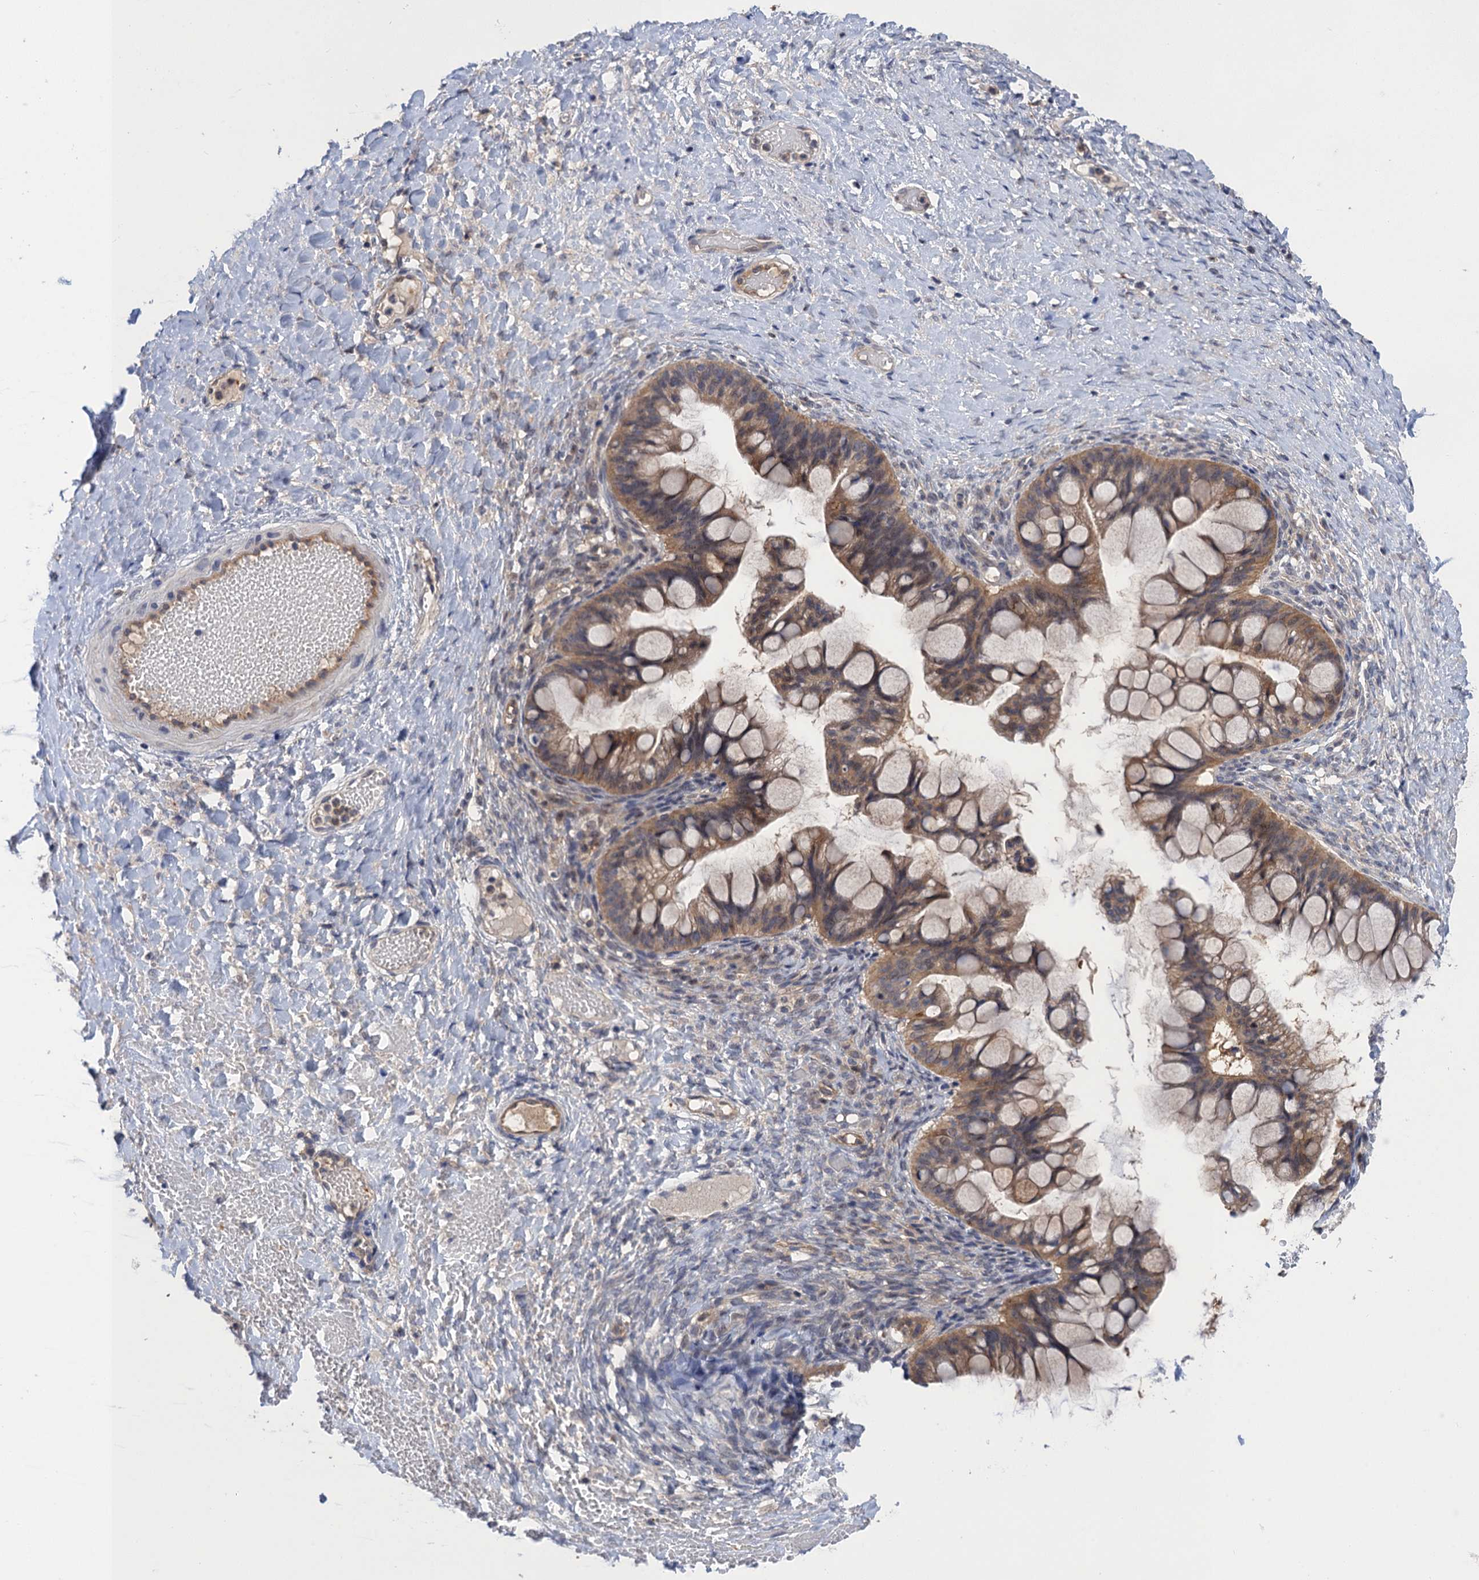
{"staining": {"intensity": "moderate", "quantity": ">75%", "location": "cytoplasmic/membranous"}, "tissue": "ovarian cancer", "cell_type": "Tumor cells", "image_type": "cancer", "snomed": [{"axis": "morphology", "description": "Cystadenocarcinoma, mucinous, NOS"}, {"axis": "topography", "description": "Ovary"}], "caption": "The micrograph shows staining of ovarian cancer, revealing moderate cytoplasmic/membranous protein expression (brown color) within tumor cells.", "gene": "NEK8", "patient": {"sex": "female", "age": 73}}